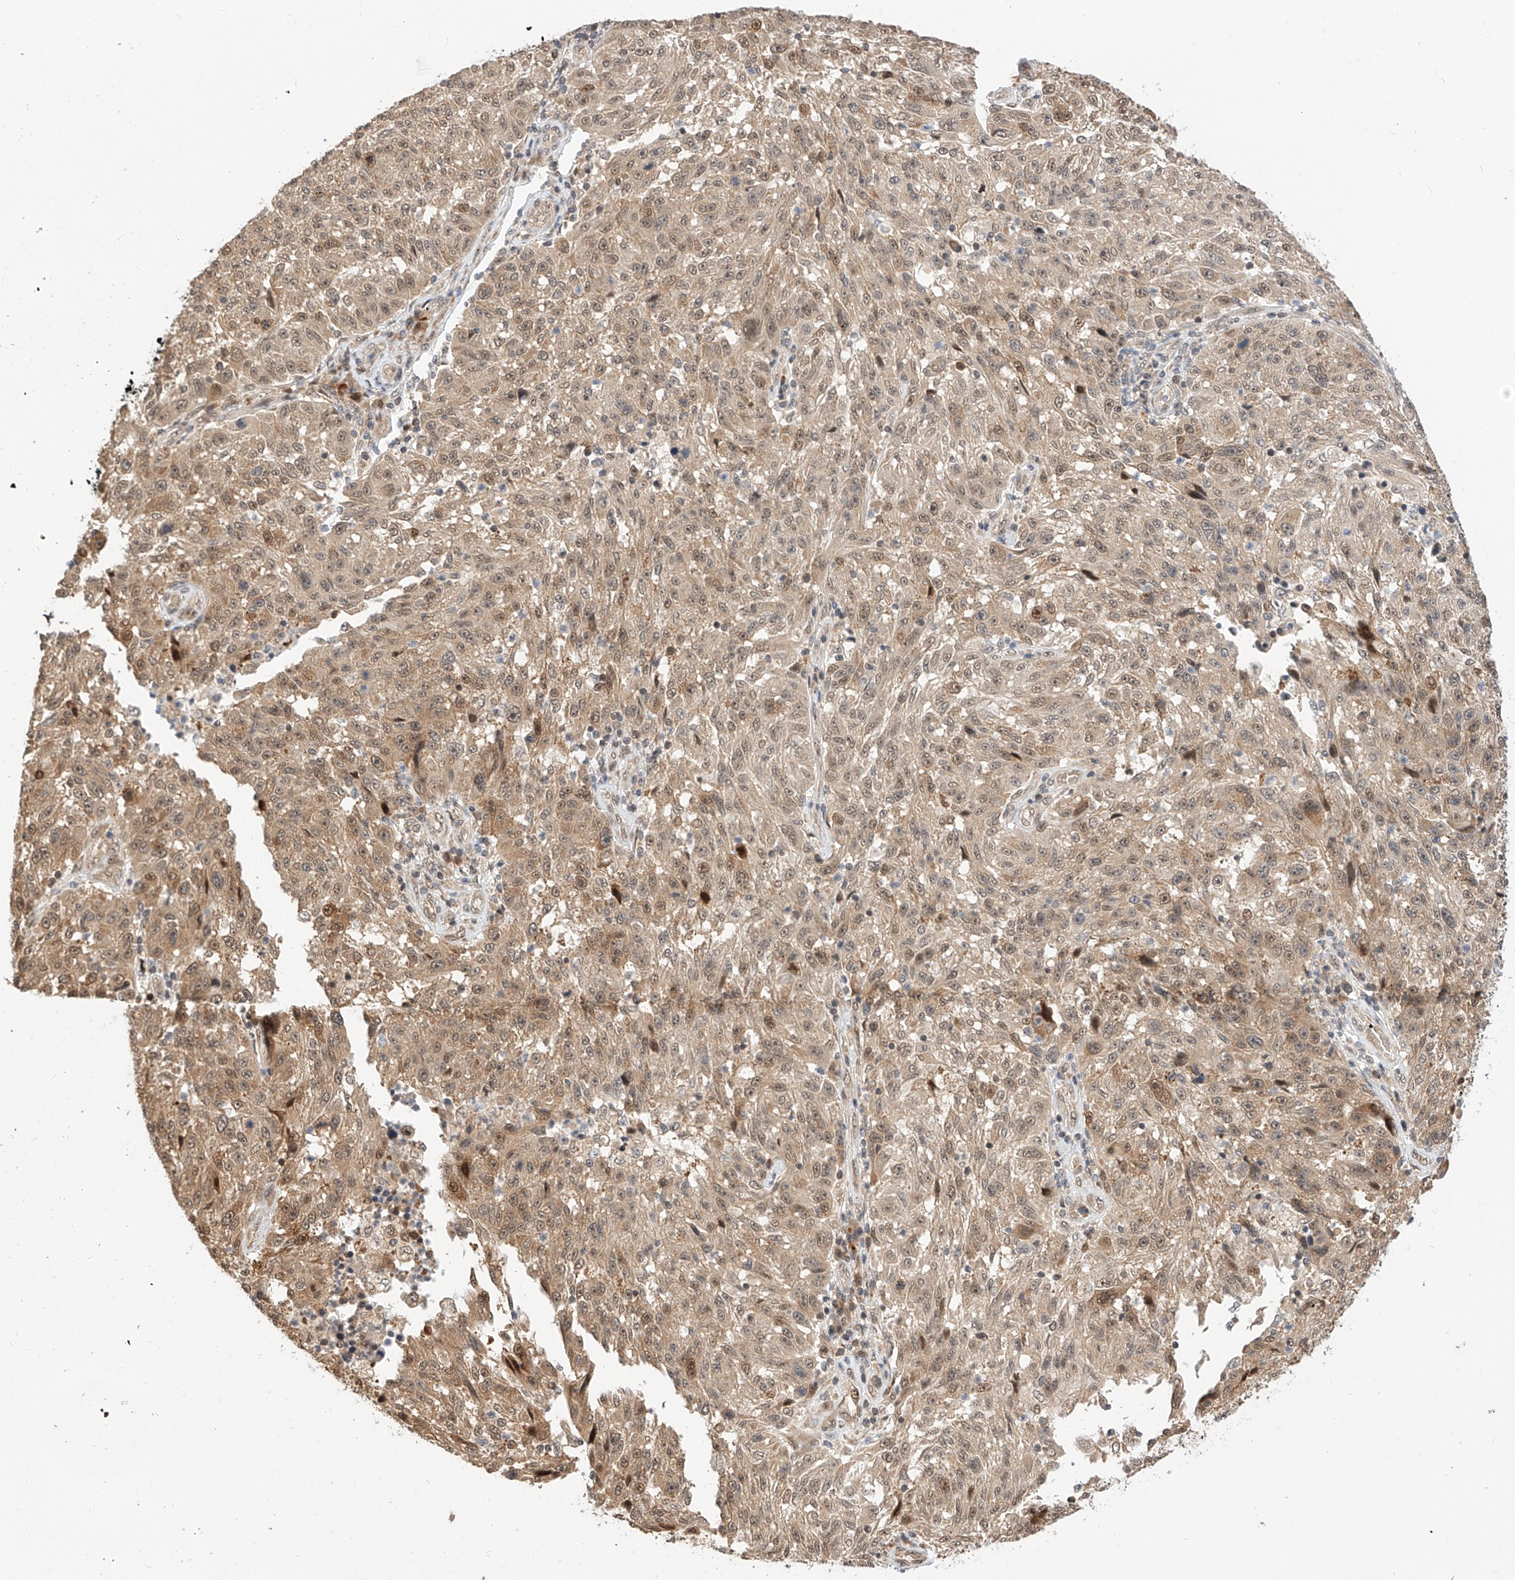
{"staining": {"intensity": "weak", "quantity": ">75%", "location": "cytoplasmic/membranous,nuclear"}, "tissue": "melanoma", "cell_type": "Tumor cells", "image_type": "cancer", "snomed": [{"axis": "morphology", "description": "Malignant melanoma, NOS"}, {"axis": "topography", "description": "Skin"}], "caption": "This image exhibits immunohistochemistry (IHC) staining of human malignant melanoma, with low weak cytoplasmic/membranous and nuclear staining in about >75% of tumor cells.", "gene": "EIF4H", "patient": {"sex": "male", "age": 53}}